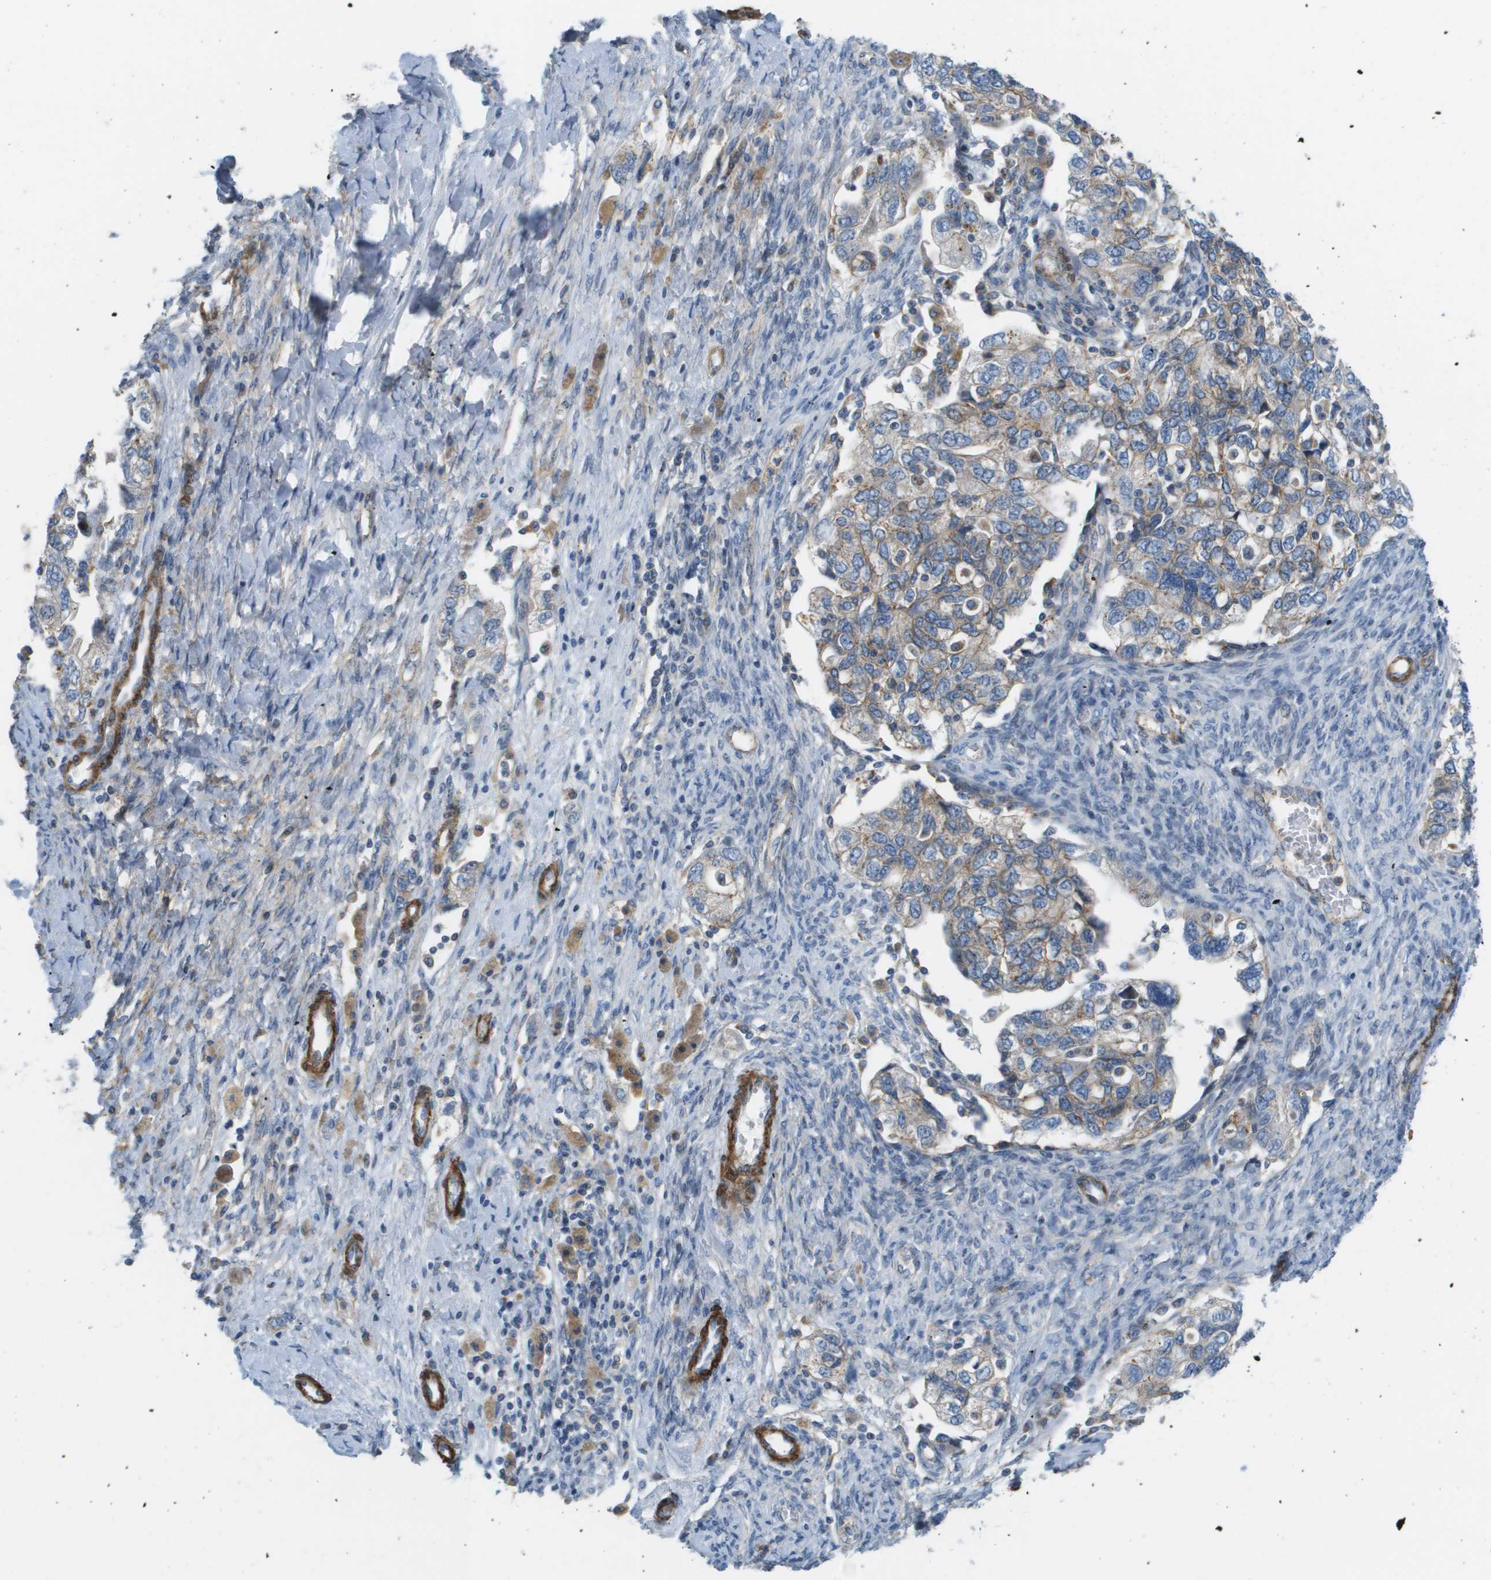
{"staining": {"intensity": "weak", "quantity": ">75%", "location": "cytoplasmic/membranous"}, "tissue": "ovarian cancer", "cell_type": "Tumor cells", "image_type": "cancer", "snomed": [{"axis": "morphology", "description": "Carcinoma, NOS"}, {"axis": "morphology", "description": "Cystadenocarcinoma, serous, NOS"}, {"axis": "topography", "description": "Ovary"}], "caption": "IHC (DAB) staining of ovarian cancer shows weak cytoplasmic/membranous protein staining in about >75% of tumor cells. (IHC, brightfield microscopy, high magnification).", "gene": "MYH11", "patient": {"sex": "female", "age": 69}}